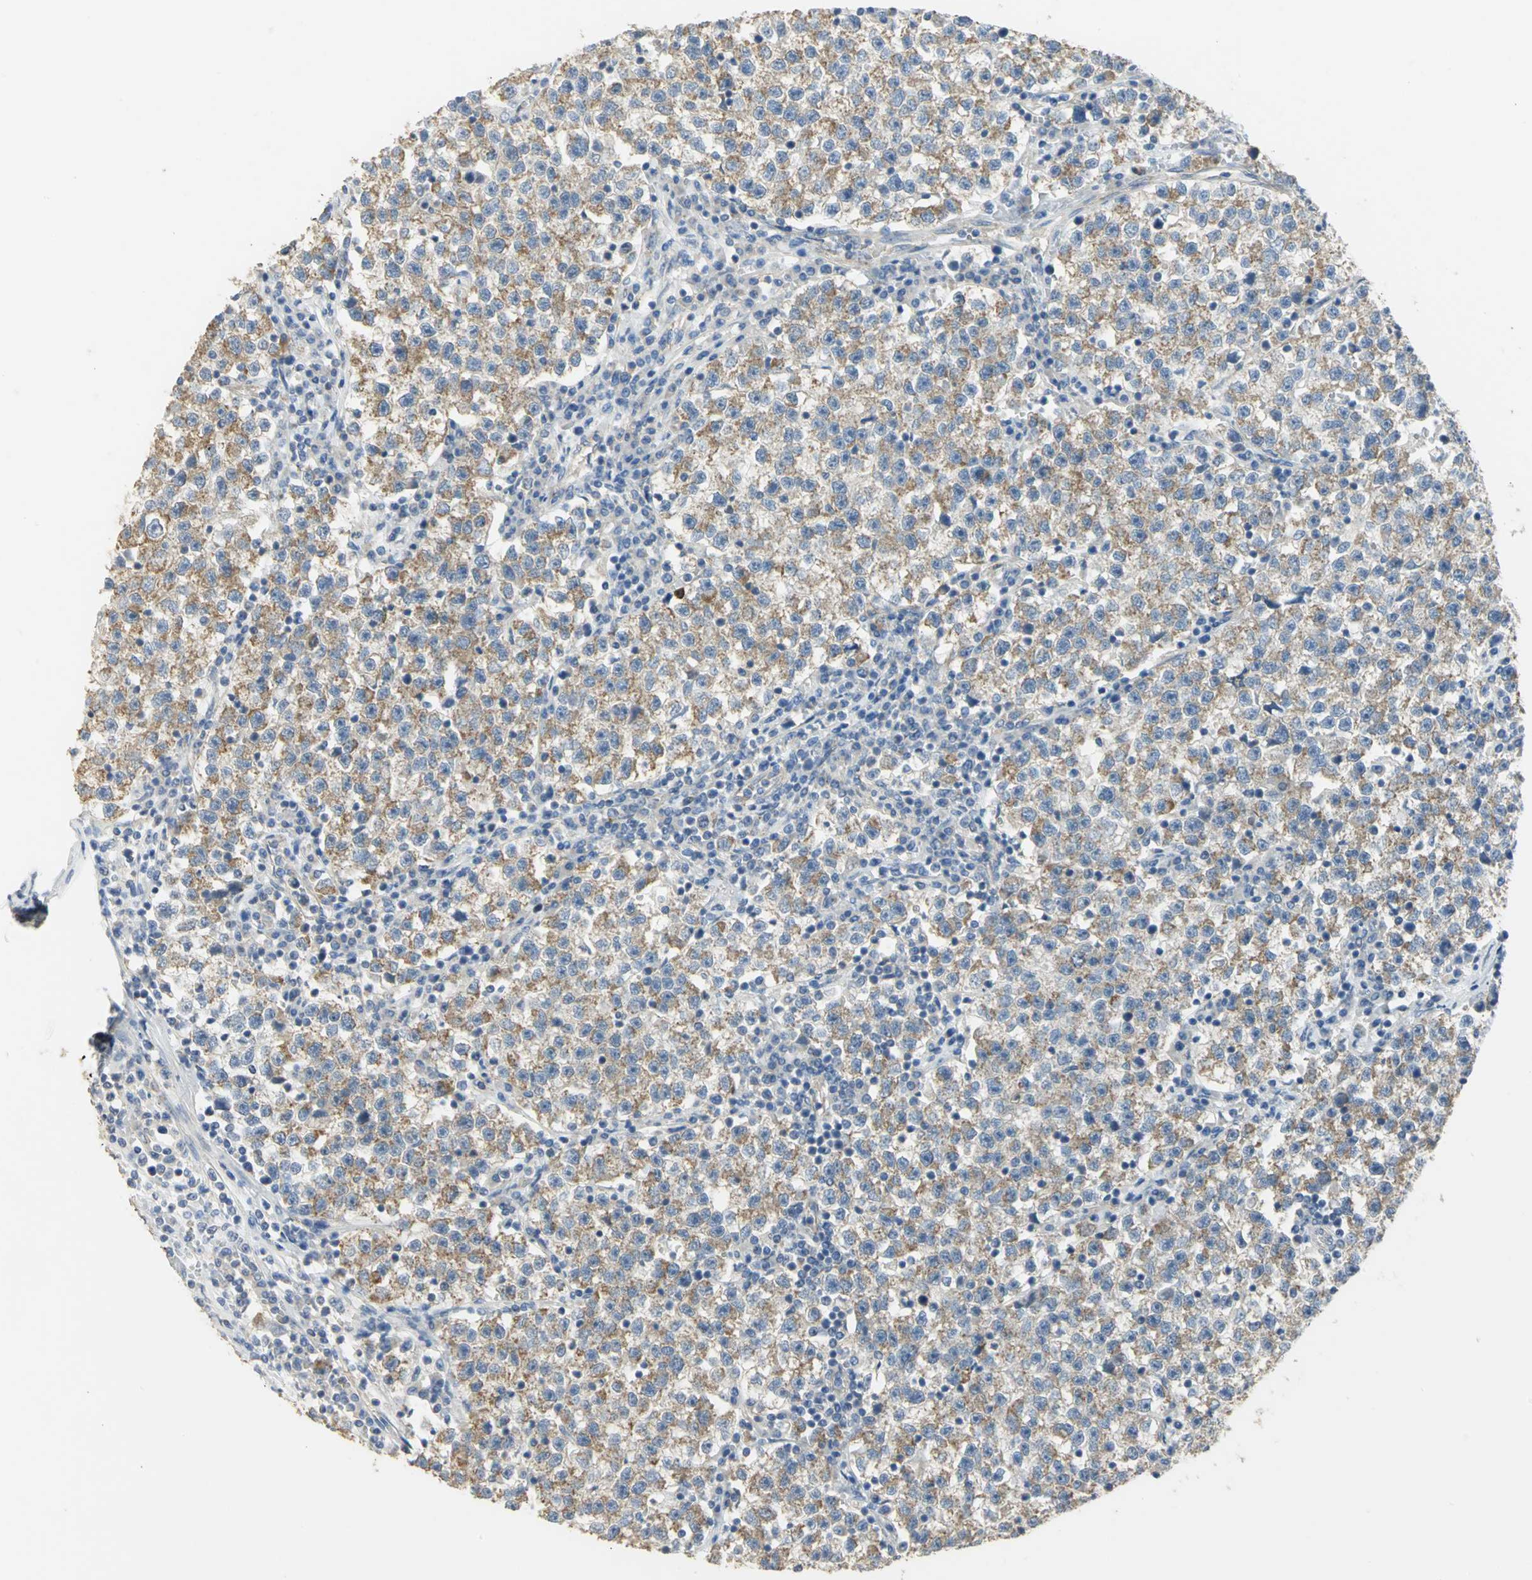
{"staining": {"intensity": "moderate", "quantity": ">75%", "location": "cytoplasmic/membranous"}, "tissue": "testis cancer", "cell_type": "Tumor cells", "image_type": "cancer", "snomed": [{"axis": "morphology", "description": "Seminoma, NOS"}, {"axis": "topography", "description": "Testis"}], "caption": "About >75% of tumor cells in human testis cancer reveal moderate cytoplasmic/membranous protein expression as visualized by brown immunohistochemical staining.", "gene": "HTR1F", "patient": {"sex": "male", "age": 22}}